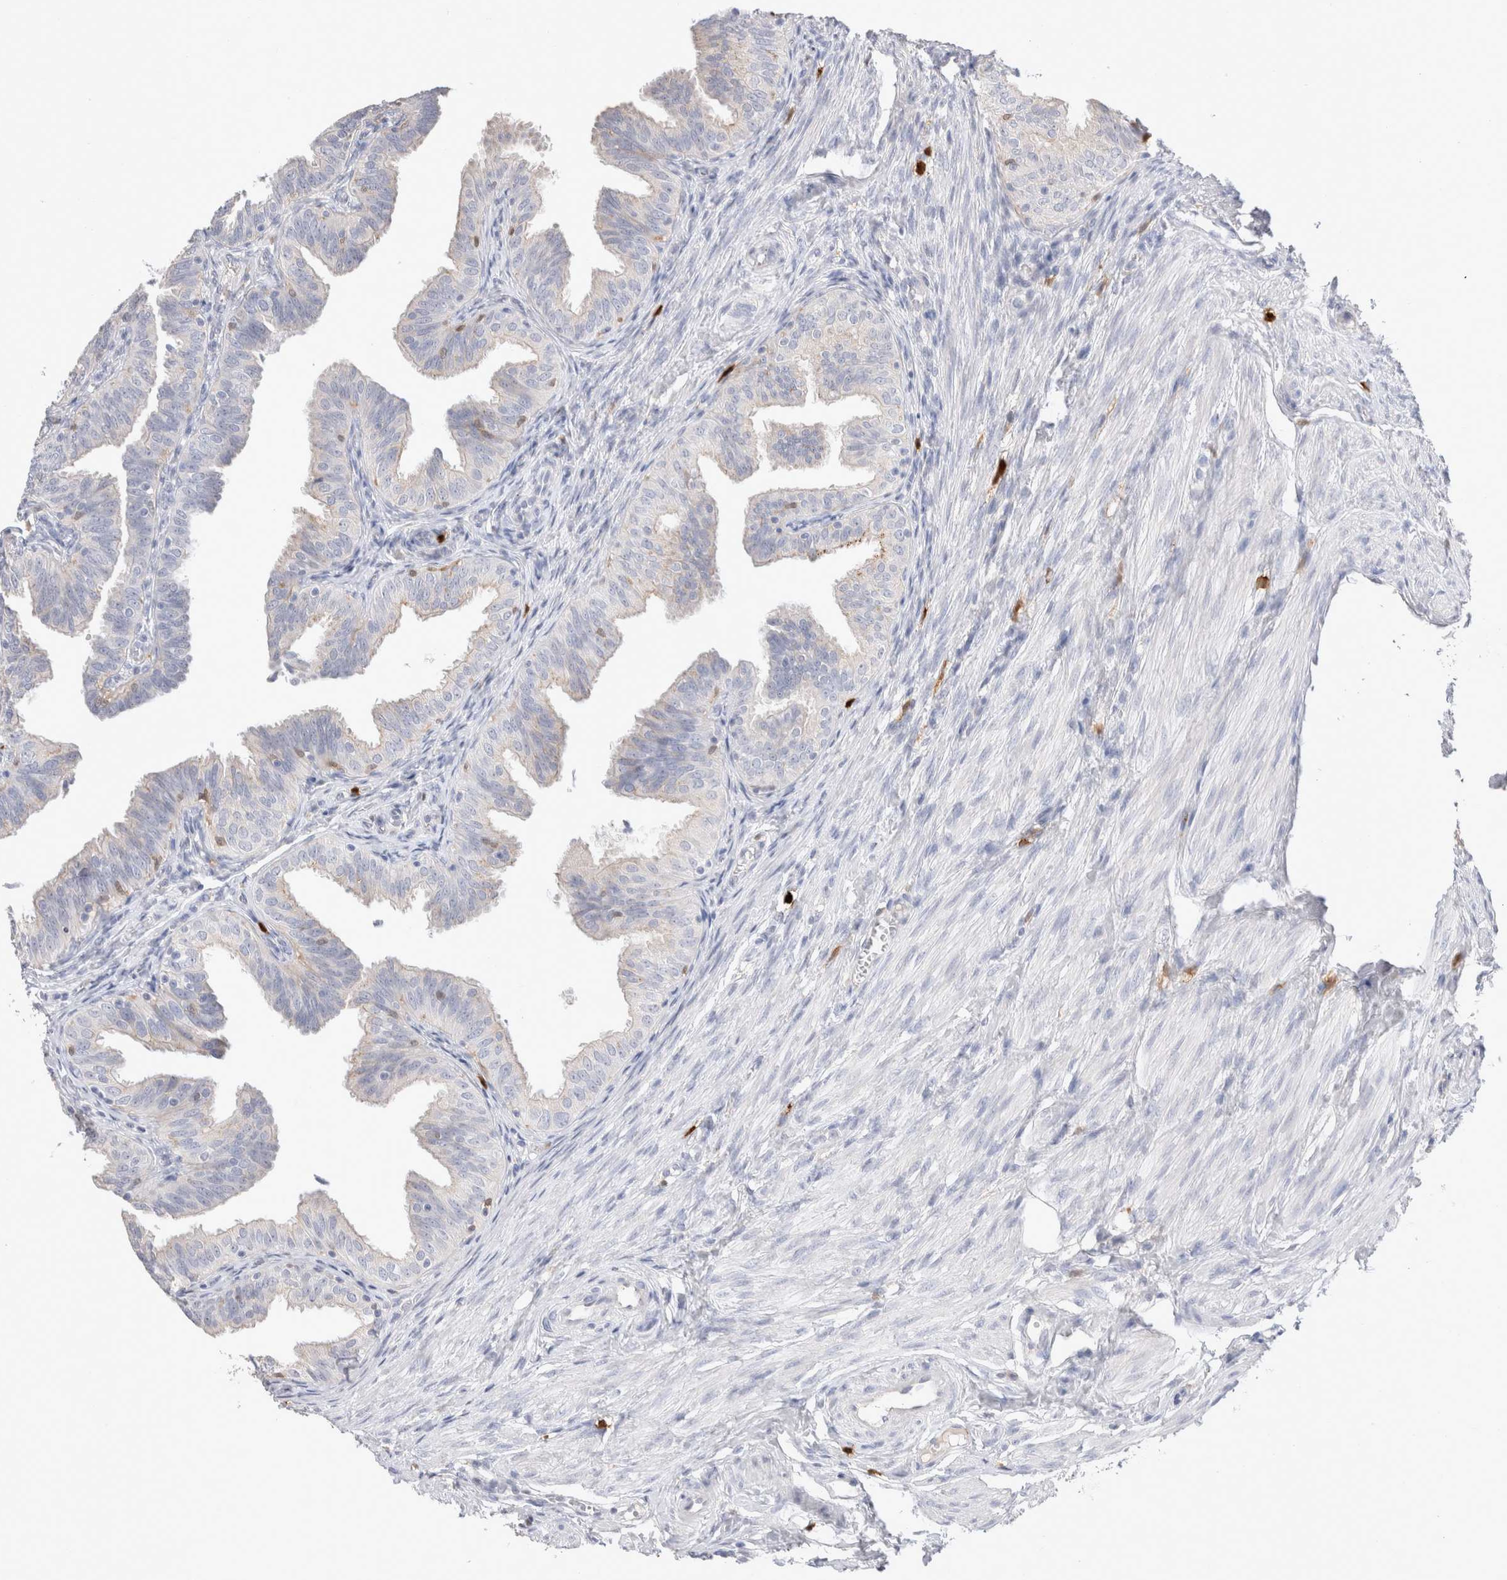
{"staining": {"intensity": "weak", "quantity": "<25%", "location": "cytoplasmic/membranous"}, "tissue": "fallopian tube", "cell_type": "Glandular cells", "image_type": "normal", "snomed": [{"axis": "morphology", "description": "Normal tissue, NOS"}, {"axis": "topography", "description": "Fallopian tube"}], "caption": "The IHC histopathology image has no significant positivity in glandular cells of fallopian tube.", "gene": "HPGDS", "patient": {"sex": "female", "age": 35}}